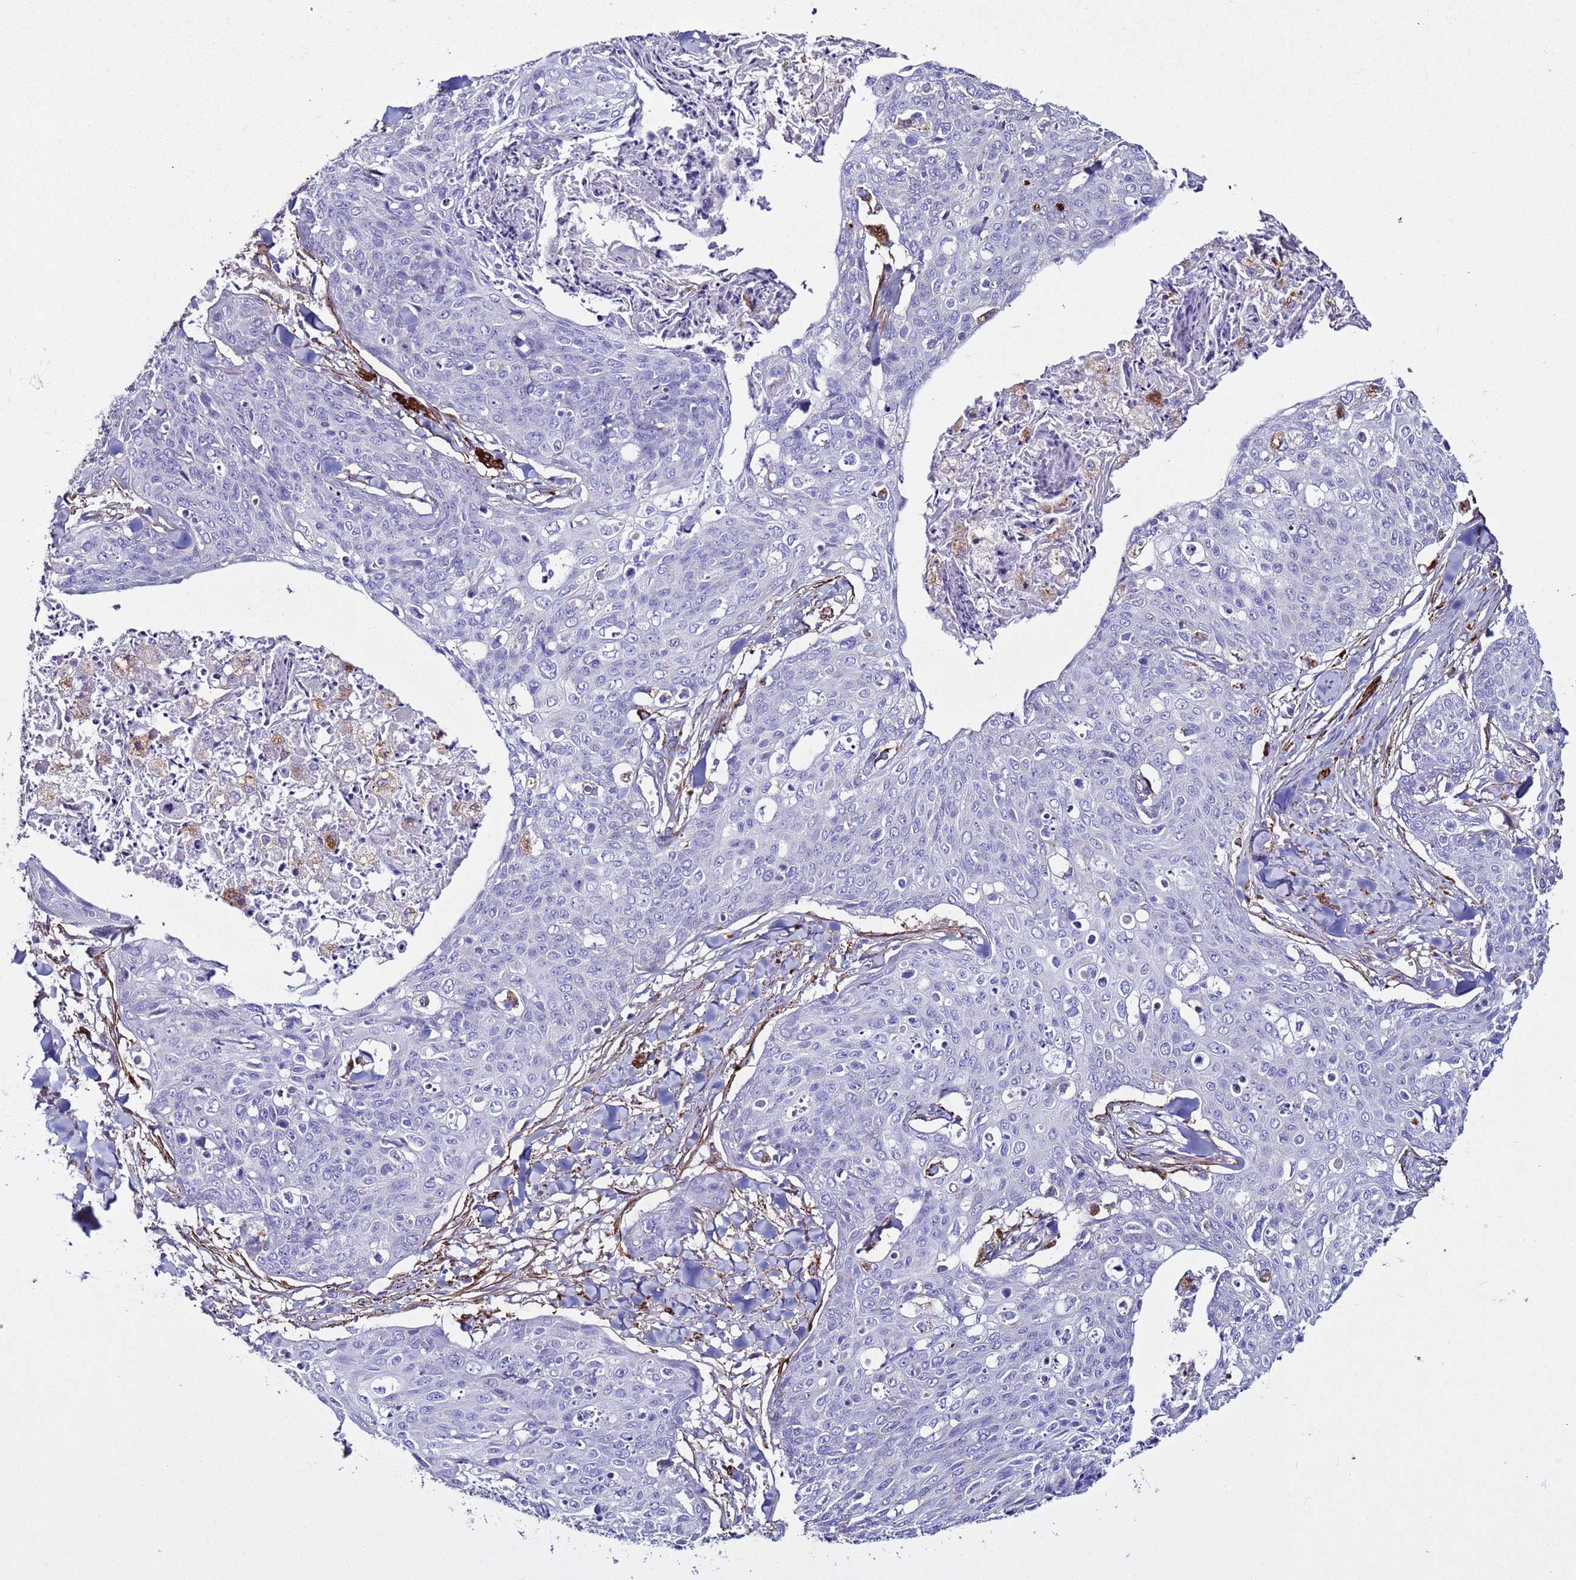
{"staining": {"intensity": "negative", "quantity": "none", "location": "none"}, "tissue": "skin cancer", "cell_type": "Tumor cells", "image_type": "cancer", "snomed": [{"axis": "morphology", "description": "Squamous cell carcinoma, NOS"}, {"axis": "topography", "description": "Skin"}, {"axis": "topography", "description": "Vulva"}], "caption": "IHC histopathology image of neoplastic tissue: squamous cell carcinoma (skin) stained with DAB (3,3'-diaminobenzidine) exhibits no significant protein positivity in tumor cells. (DAB immunohistochemistry (IHC), high magnification).", "gene": "RABL2B", "patient": {"sex": "female", "age": 85}}